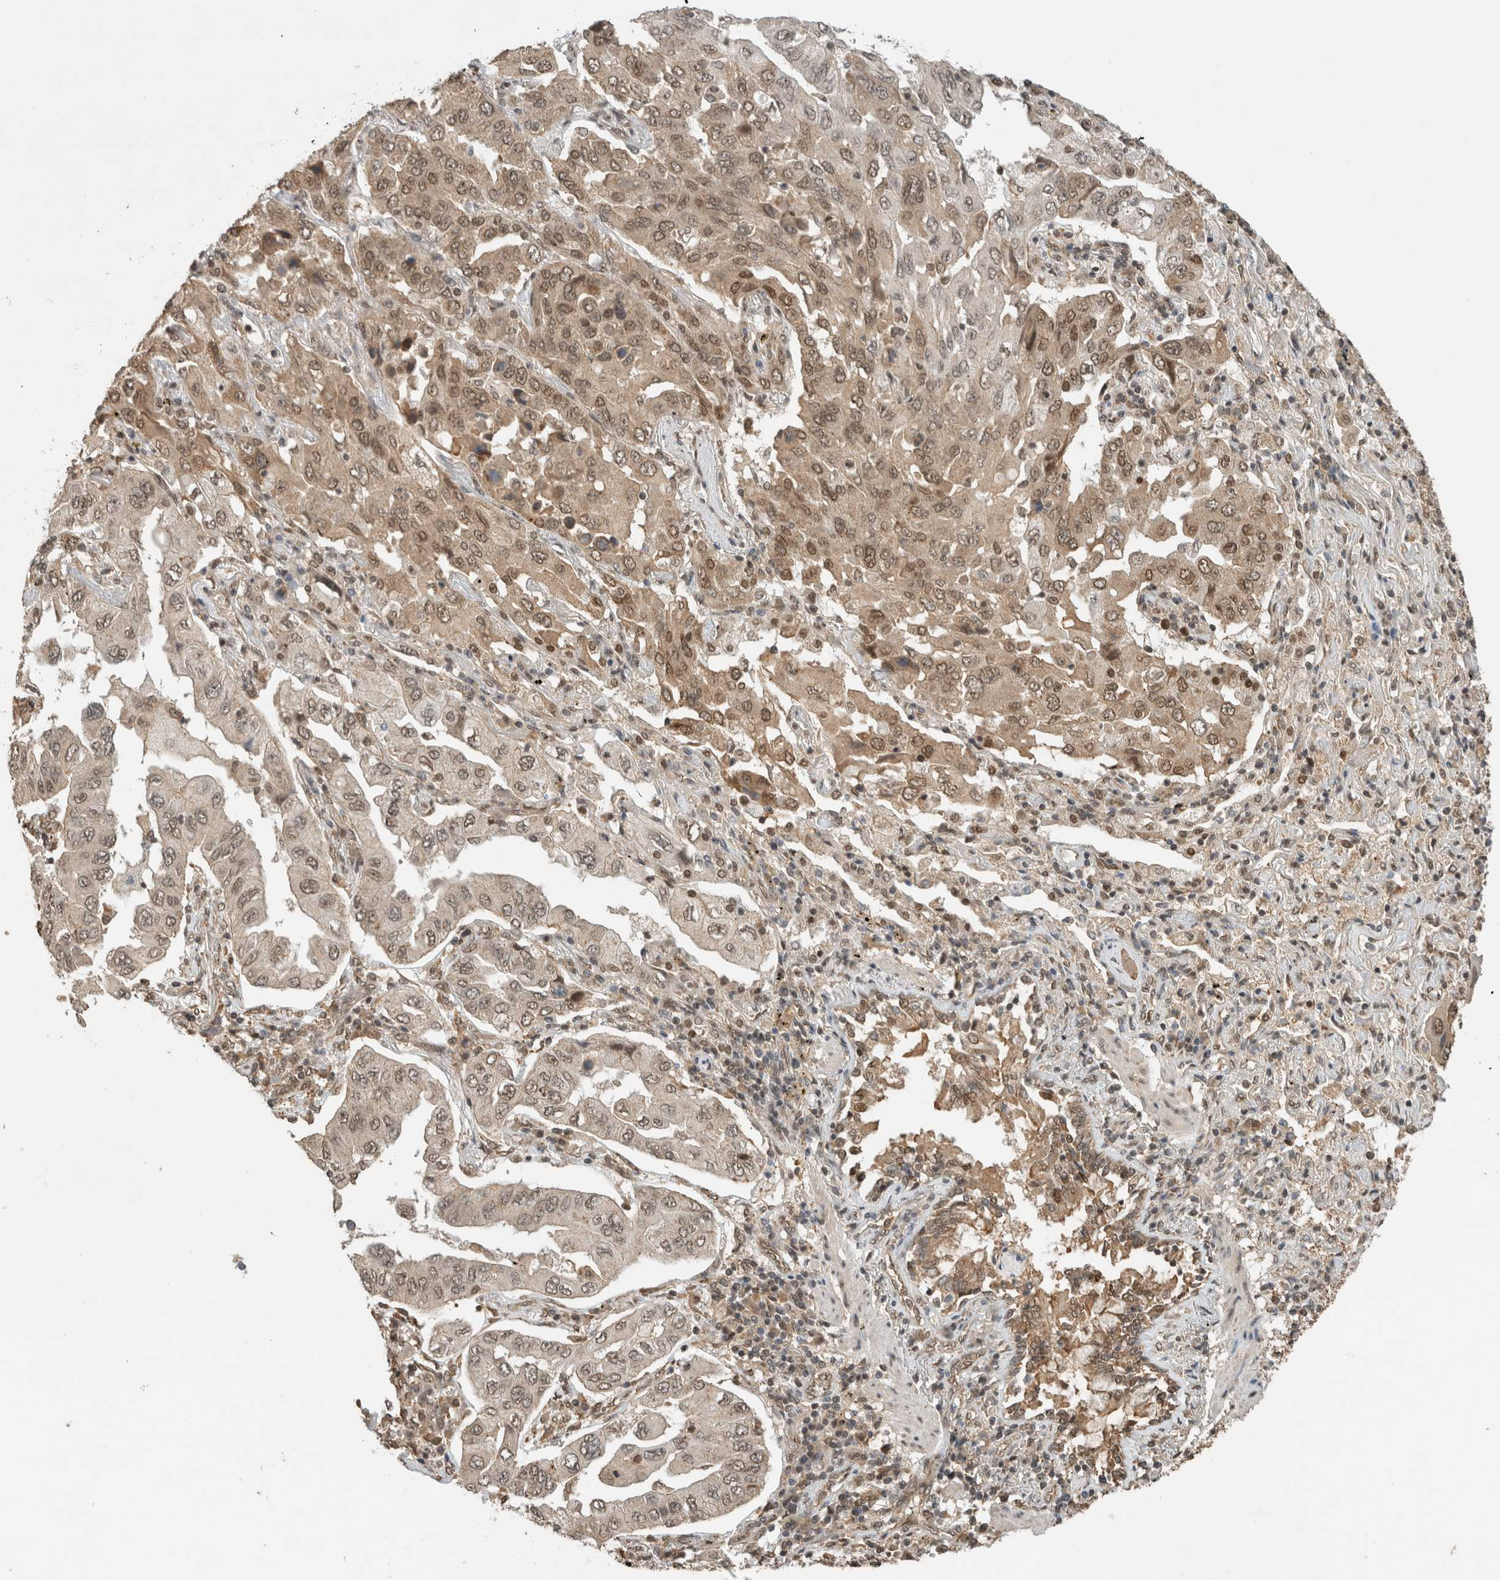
{"staining": {"intensity": "weak", "quantity": ">75%", "location": "cytoplasmic/membranous,nuclear"}, "tissue": "lung cancer", "cell_type": "Tumor cells", "image_type": "cancer", "snomed": [{"axis": "morphology", "description": "Adenocarcinoma, NOS"}, {"axis": "topography", "description": "Lung"}], "caption": "Lung cancer stained for a protein (brown) exhibits weak cytoplasmic/membranous and nuclear positive positivity in approximately >75% of tumor cells.", "gene": "C1orf21", "patient": {"sex": "female", "age": 65}}